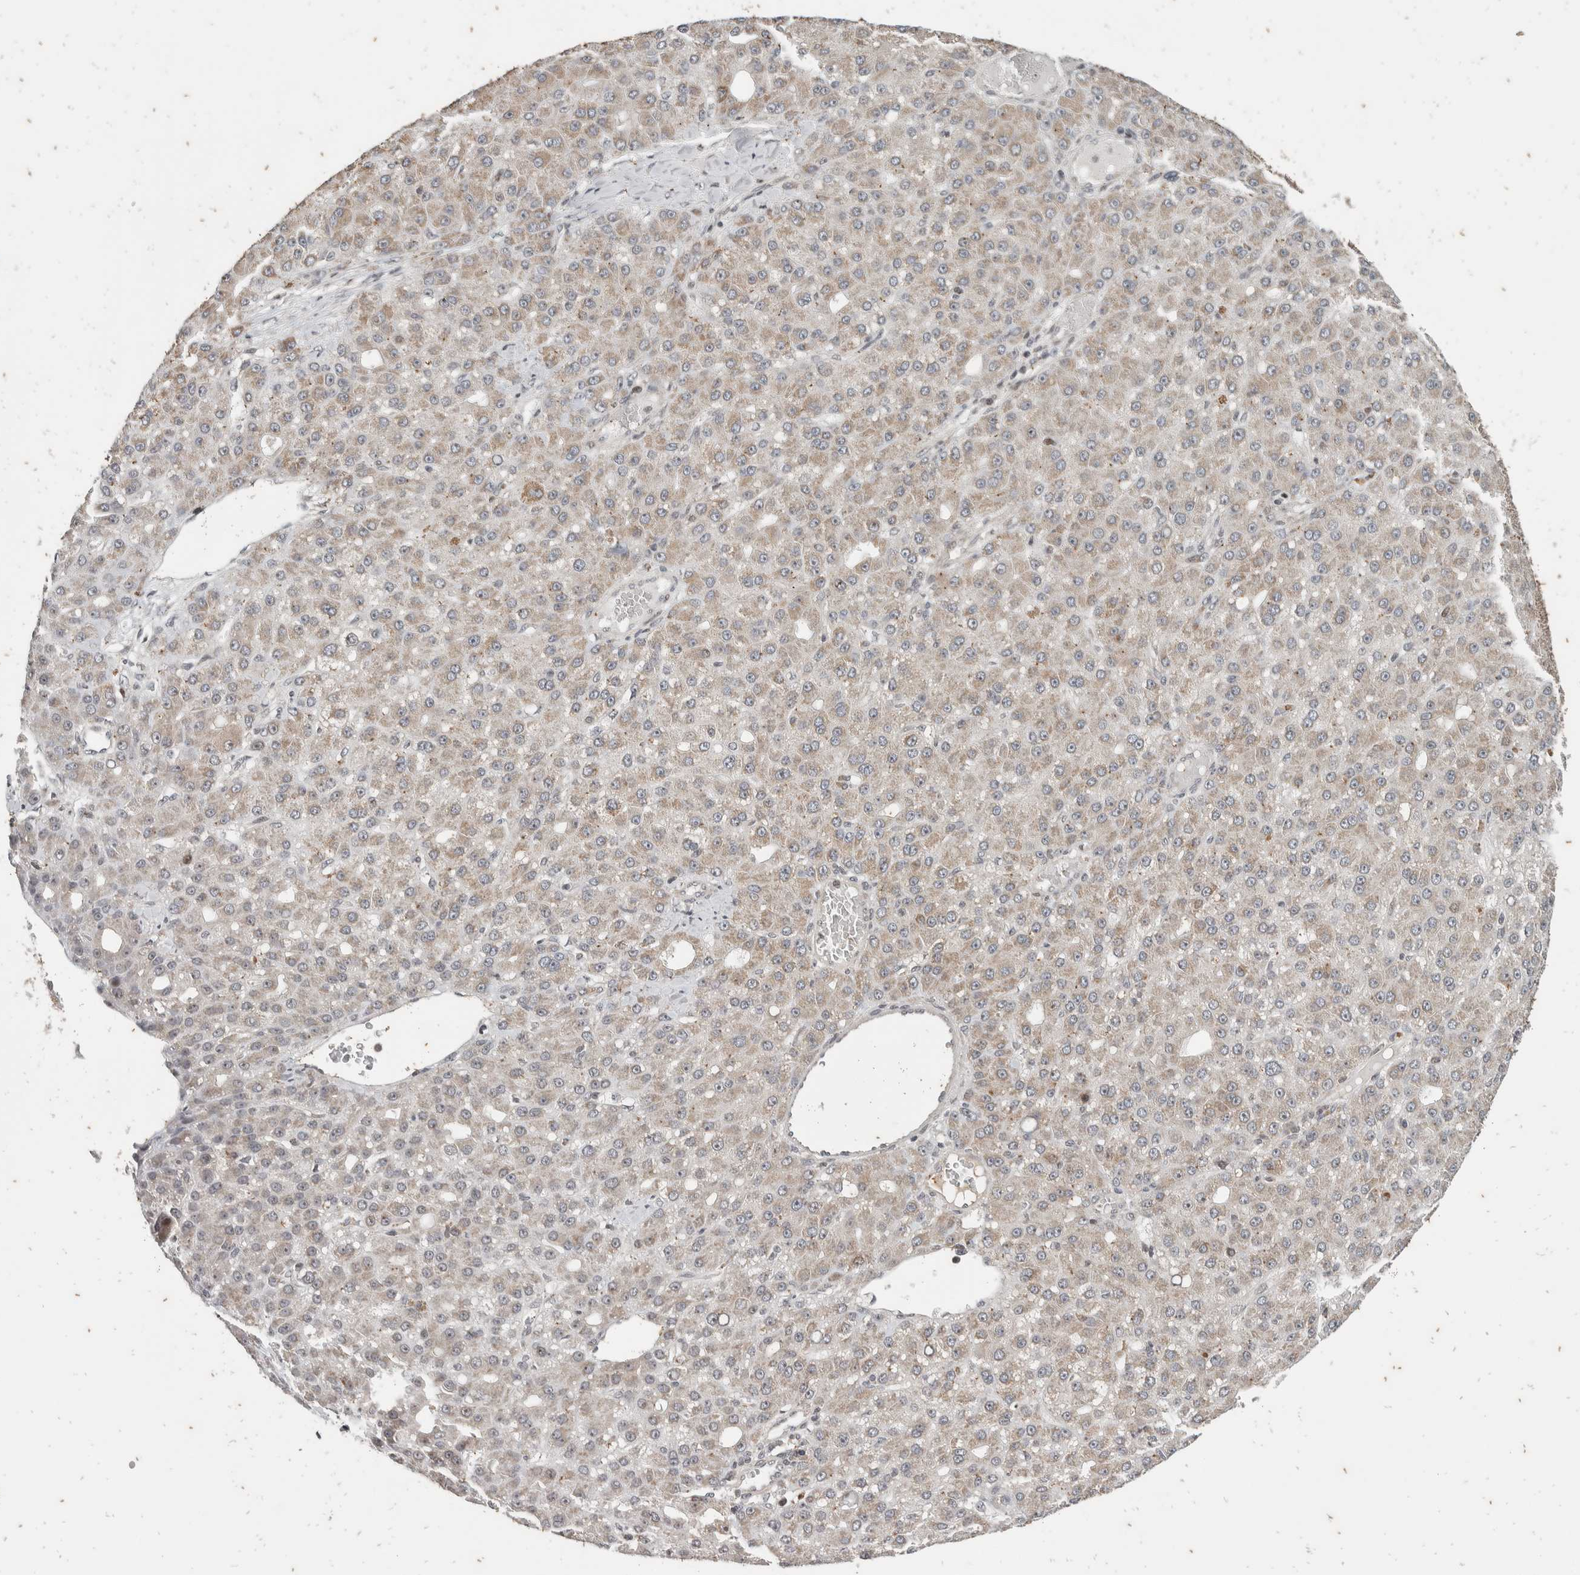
{"staining": {"intensity": "weak", "quantity": ">75%", "location": "cytoplasmic/membranous"}, "tissue": "liver cancer", "cell_type": "Tumor cells", "image_type": "cancer", "snomed": [{"axis": "morphology", "description": "Carcinoma, Hepatocellular, NOS"}, {"axis": "topography", "description": "Liver"}], "caption": "The photomicrograph shows immunohistochemical staining of liver hepatocellular carcinoma. There is weak cytoplasmic/membranous positivity is present in approximately >75% of tumor cells.", "gene": "ATXN7L1", "patient": {"sex": "male", "age": 67}}